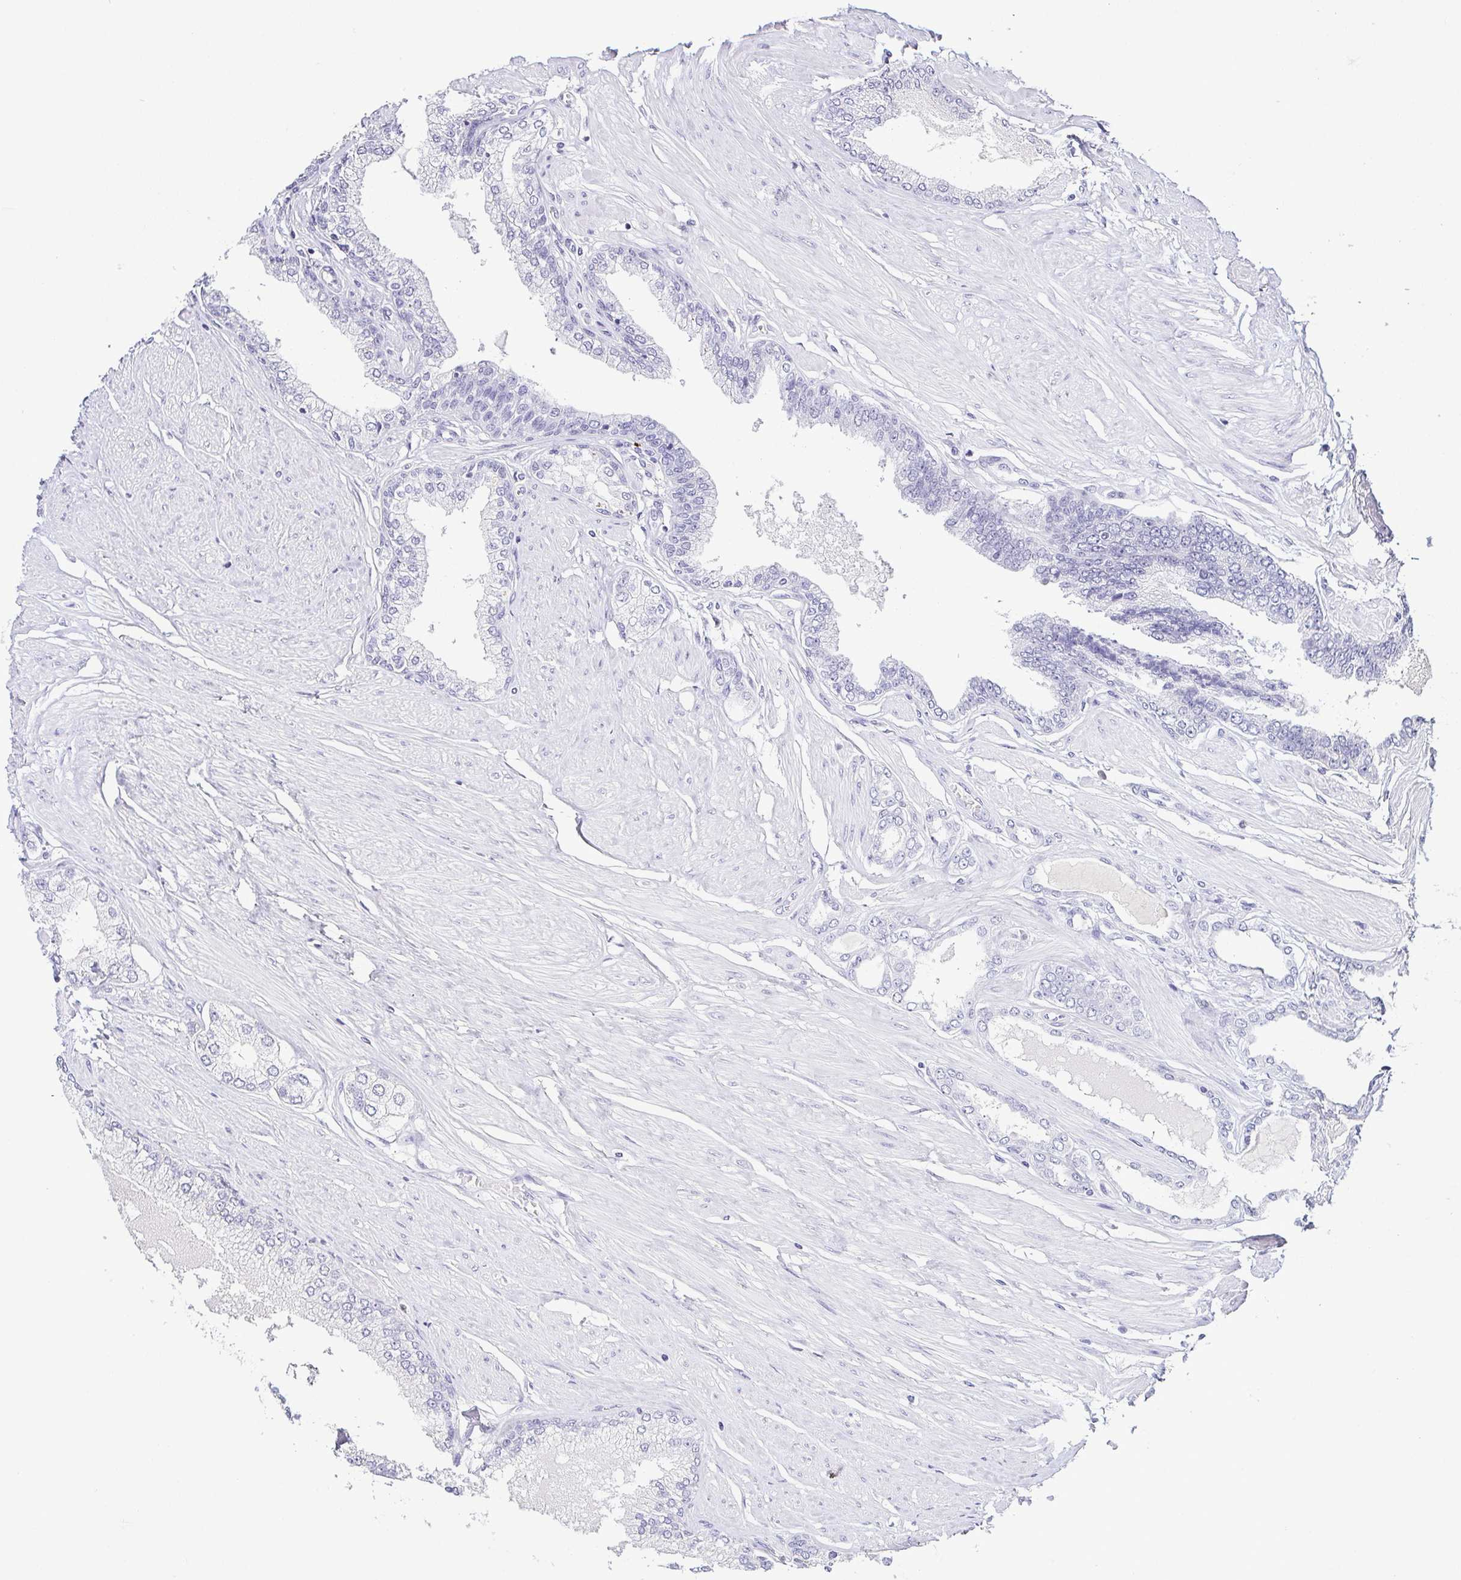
{"staining": {"intensity": "negative", "quantity": "none", "location": "none"}, "tissue": "prostate cancer", "cell_type": "Tumor cells", "image_type": "cancer", "snomed": [{"axis": "morphology", "description": "Adenocarcinoma, Low grade"}, {"axis": "topography", "description": "Prostate"}], "caption": "High magnification brightfield microscopy of prostate cancer stained with DAB (brown) and counterstained with hematoxylin (blue): tumor cells show no significant expression.", "gene": "TCF3", "patient": {"sex": "male", "age": 55}}